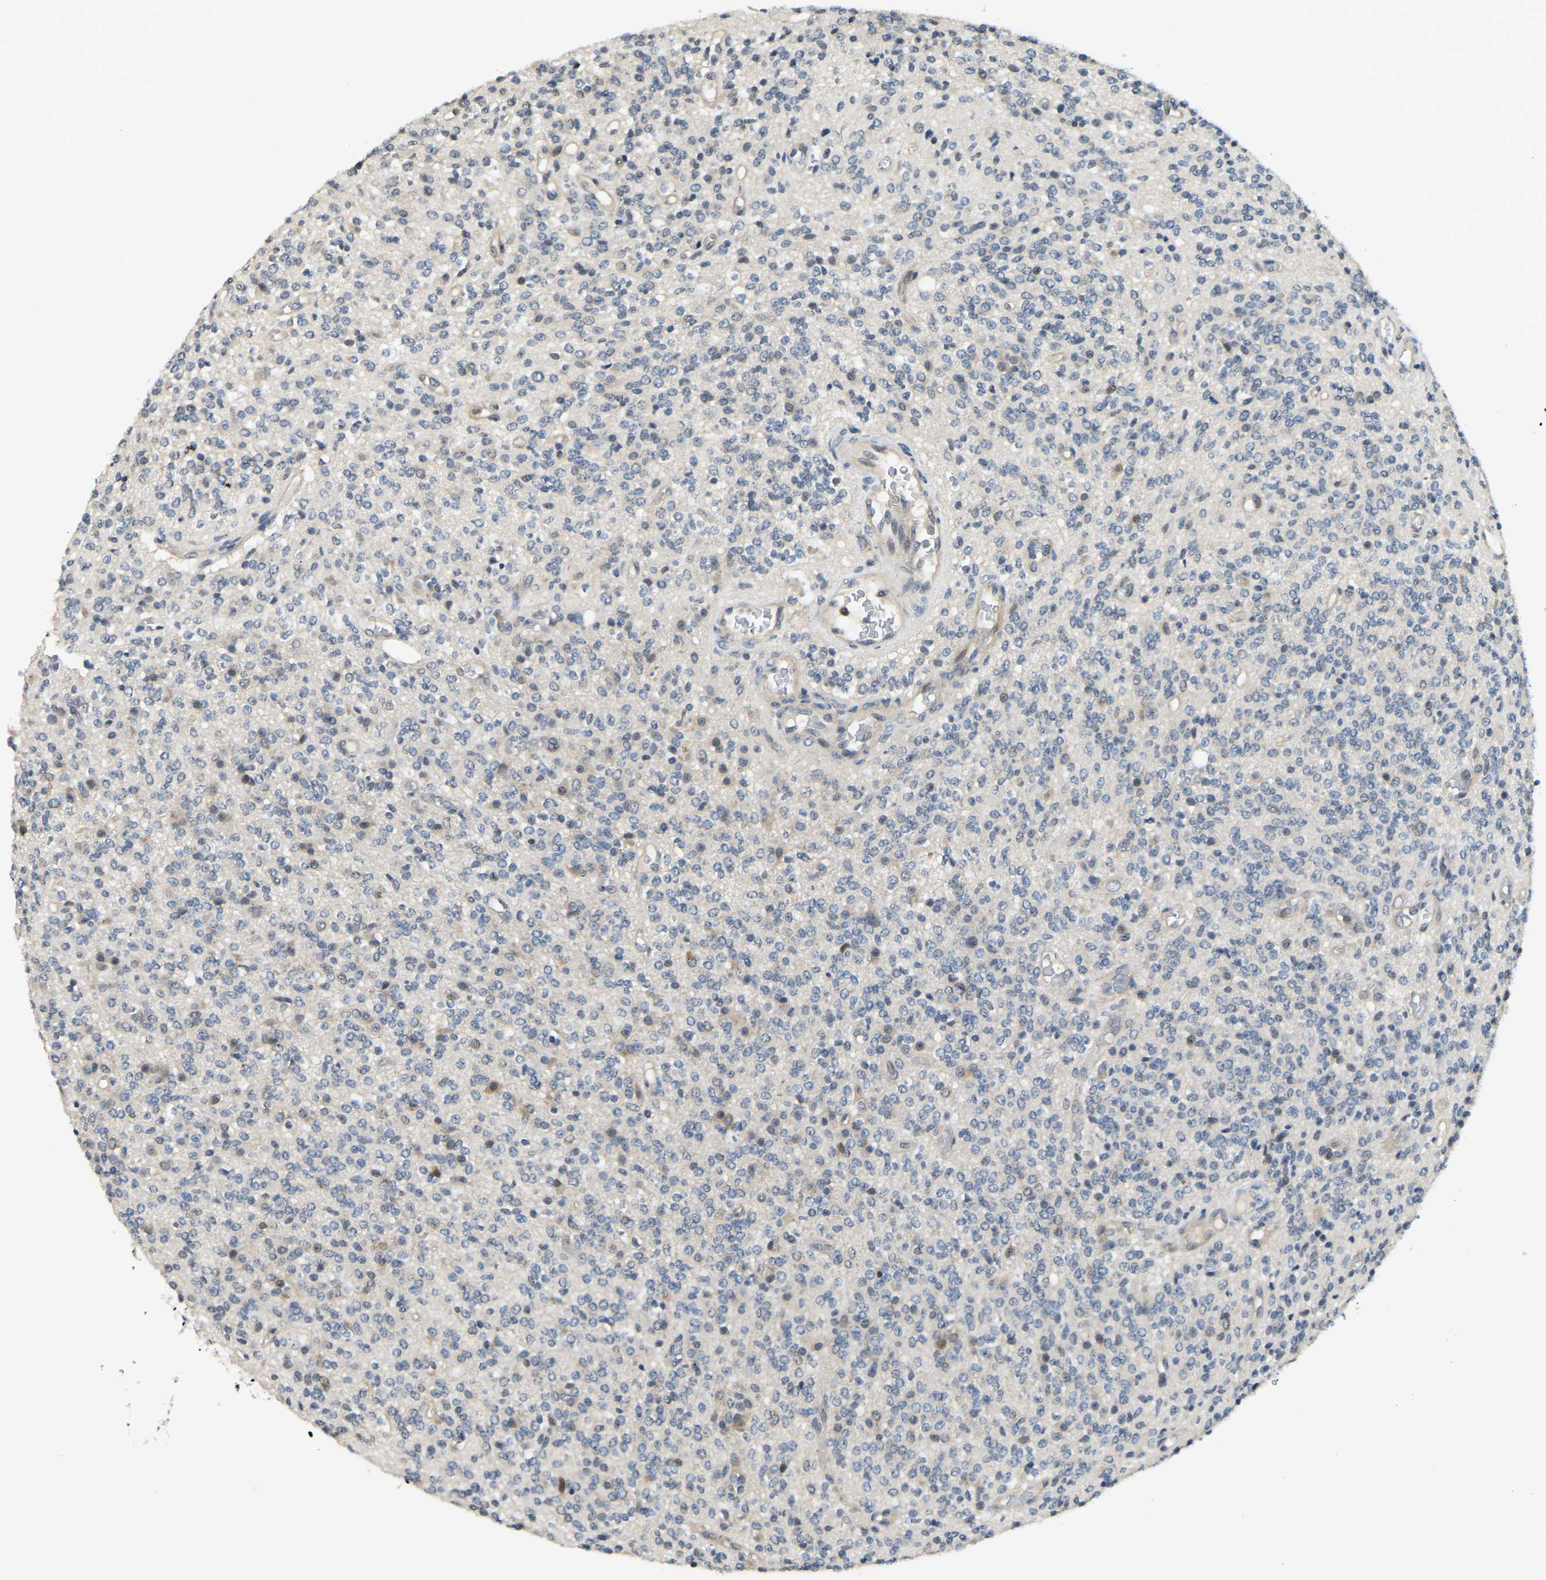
{"staining": {"intensity": "moderate", "quantity": "25%-75%", "location": "cytoplasmic/membranous"}, "tissue": "glioma", "cell_type": "Tumor cells", "image_type": "cancer", "snomed": [{"axis": "morphology", "description": "Glioma, malignant, High grade"}, {"axis": "topography", "description": "Brain"}], "caption": "This photomicrograph displays immunohistochemistry staining of human malignant glioma (high-grade), with medium moderate cytoplasmic/membranous staining in about 25%-75% of tumor cells.", "gene": "AHNAK", "patient": {"sex": "male", "age": 34}}